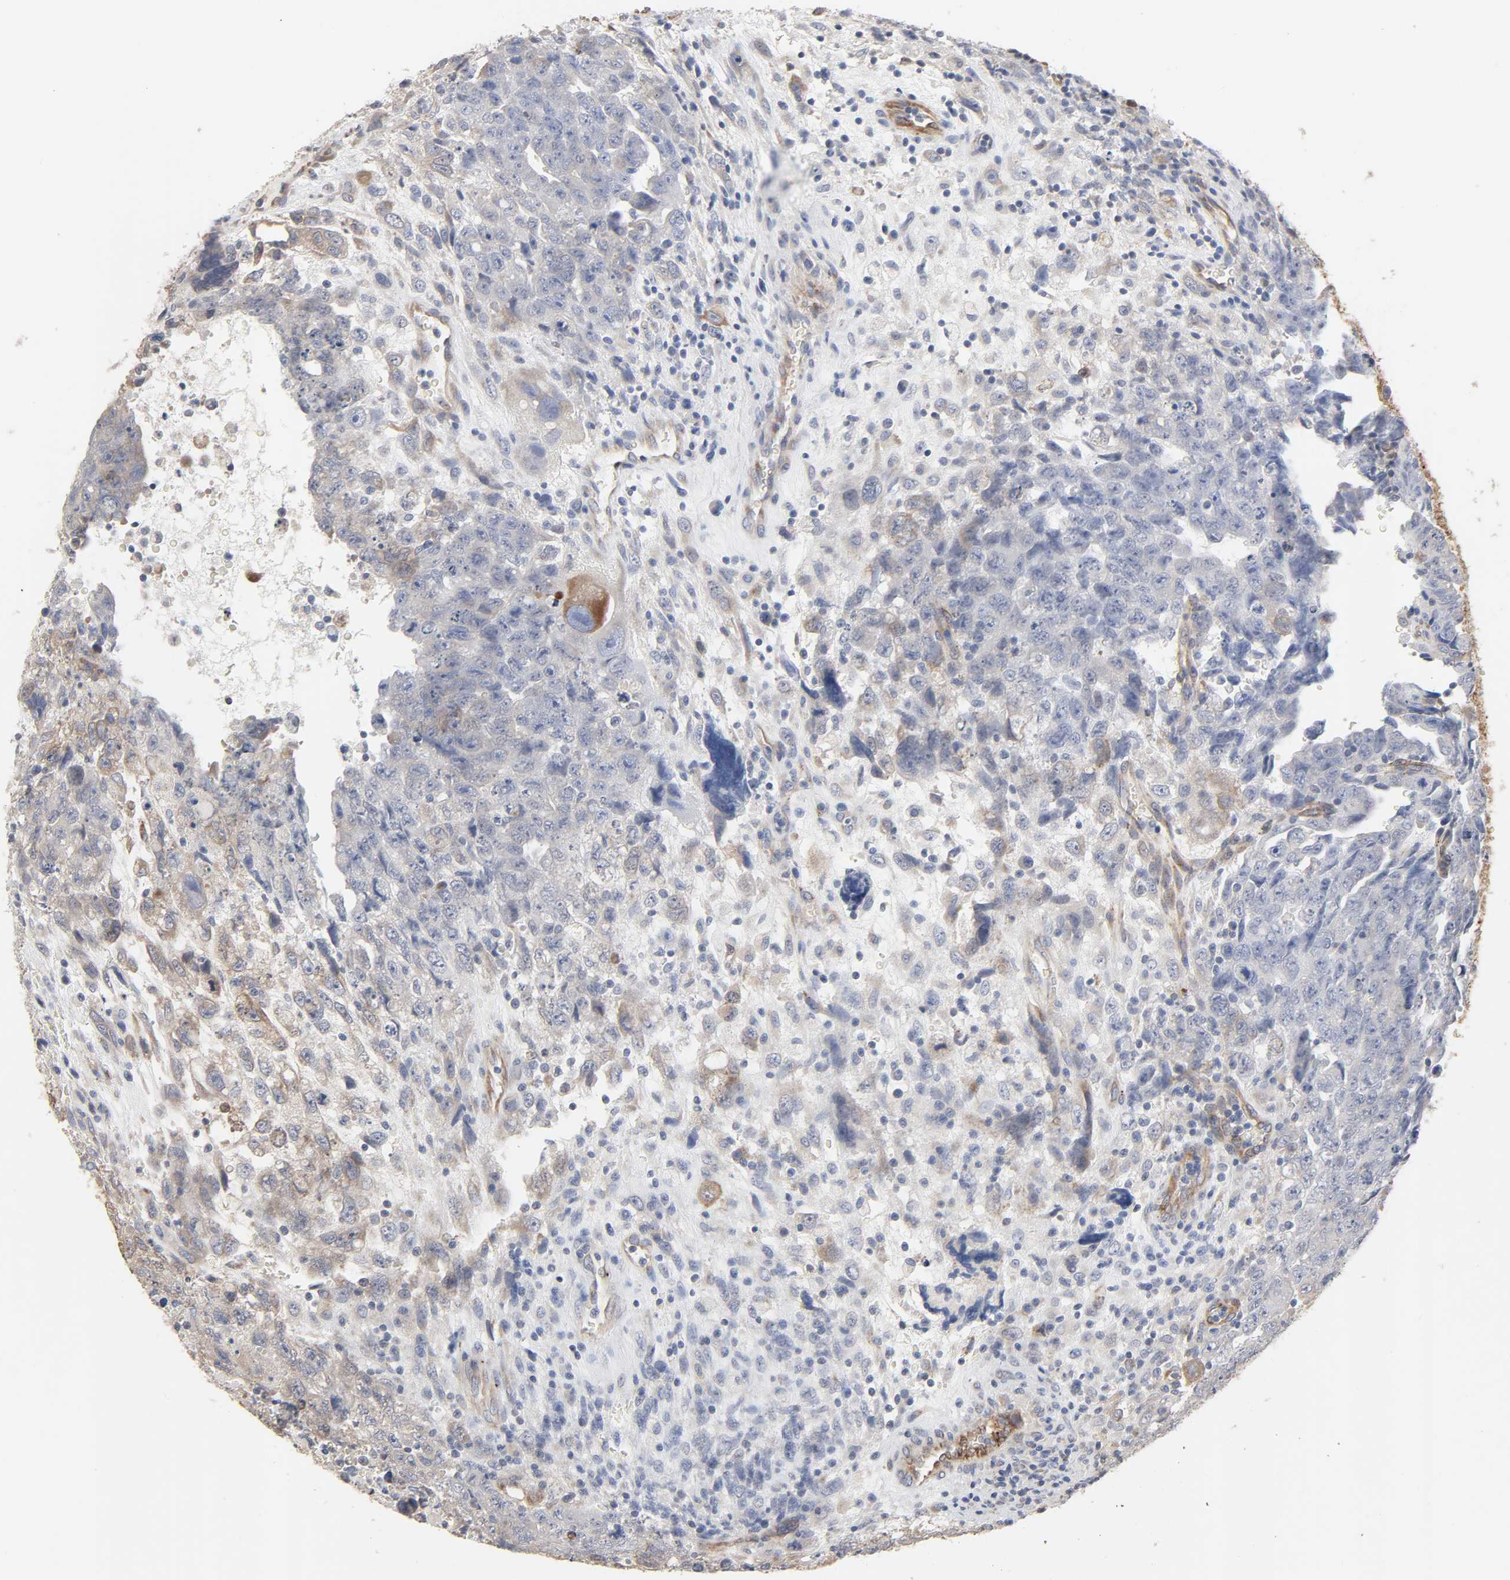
{"staining": {"intensity": "weak", "quantity": "<25%", "location": "cytoplasmic/membranous"}, "tissue": "testis cancer", "cell_type": "Tumor cells", "image_type": "cancer", "snomed": [{"axis": "morphology", "description": "Carcinoma, Embryonal, NOS"}, {"axis": "topography", "description": "Testis"}], "caption": "Immunohistochemical staining of human testis cancer displays no significant expression in tumor cells. Nuclei are stained in blue.", "gene": "NDRG2", "patient": {"sex": "male", "age": 28}}